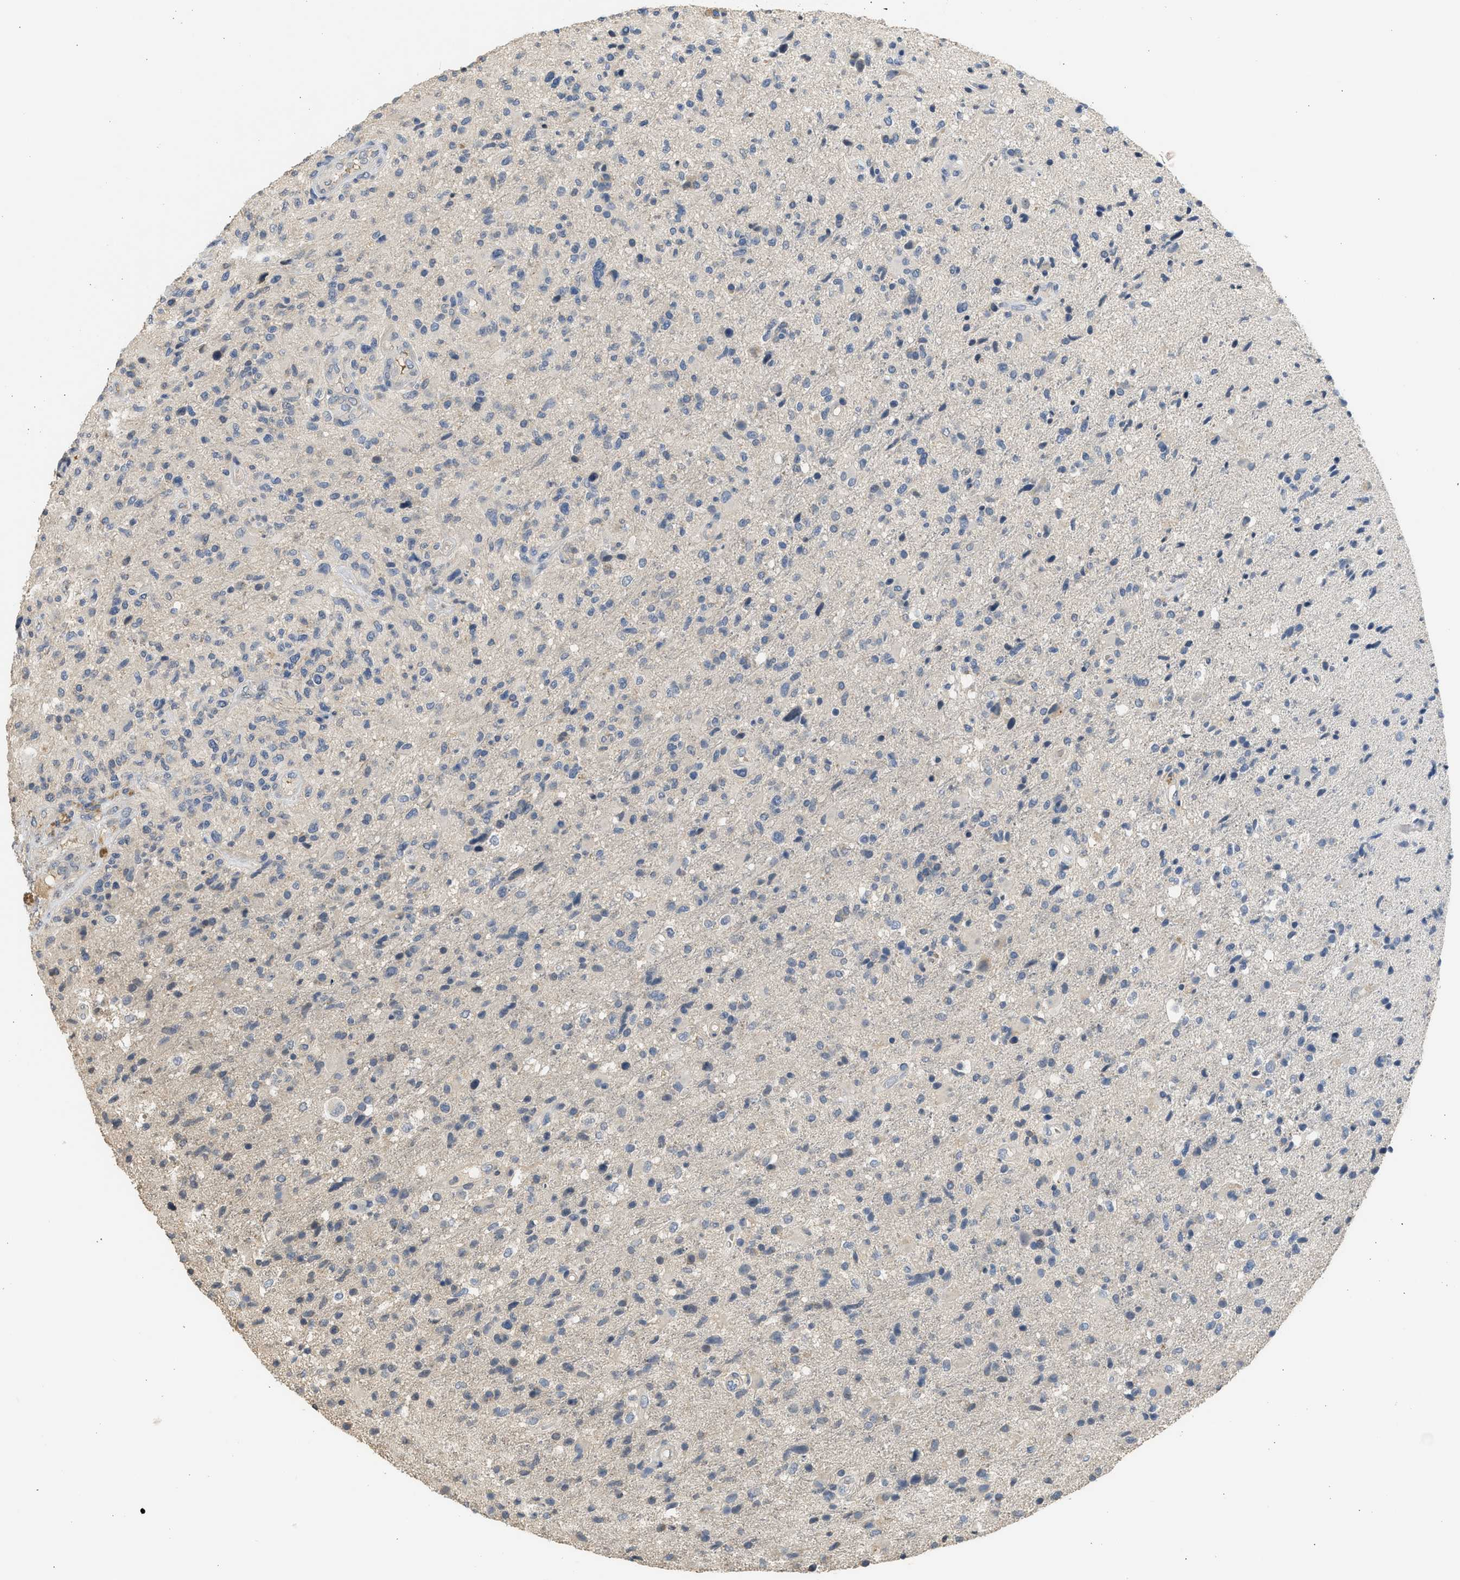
{"staining": {"intensity": "negative", "quantity": "none", "location": "none"}, "tissue": "glioma", "cell_type": "Tumor cells", "image_type": "cancer", "snomed": [{"axis": "morphology", "description": "Glioma, malignant, High grade"}, {"axis": "topography", "description": "Brain"}], "caption": "Immunohistochemical staining of glioma demonstrates no significant expression in tumor cells.", "gene": "SULT2A1", "patient": {"sex": "male", "age": 72}}